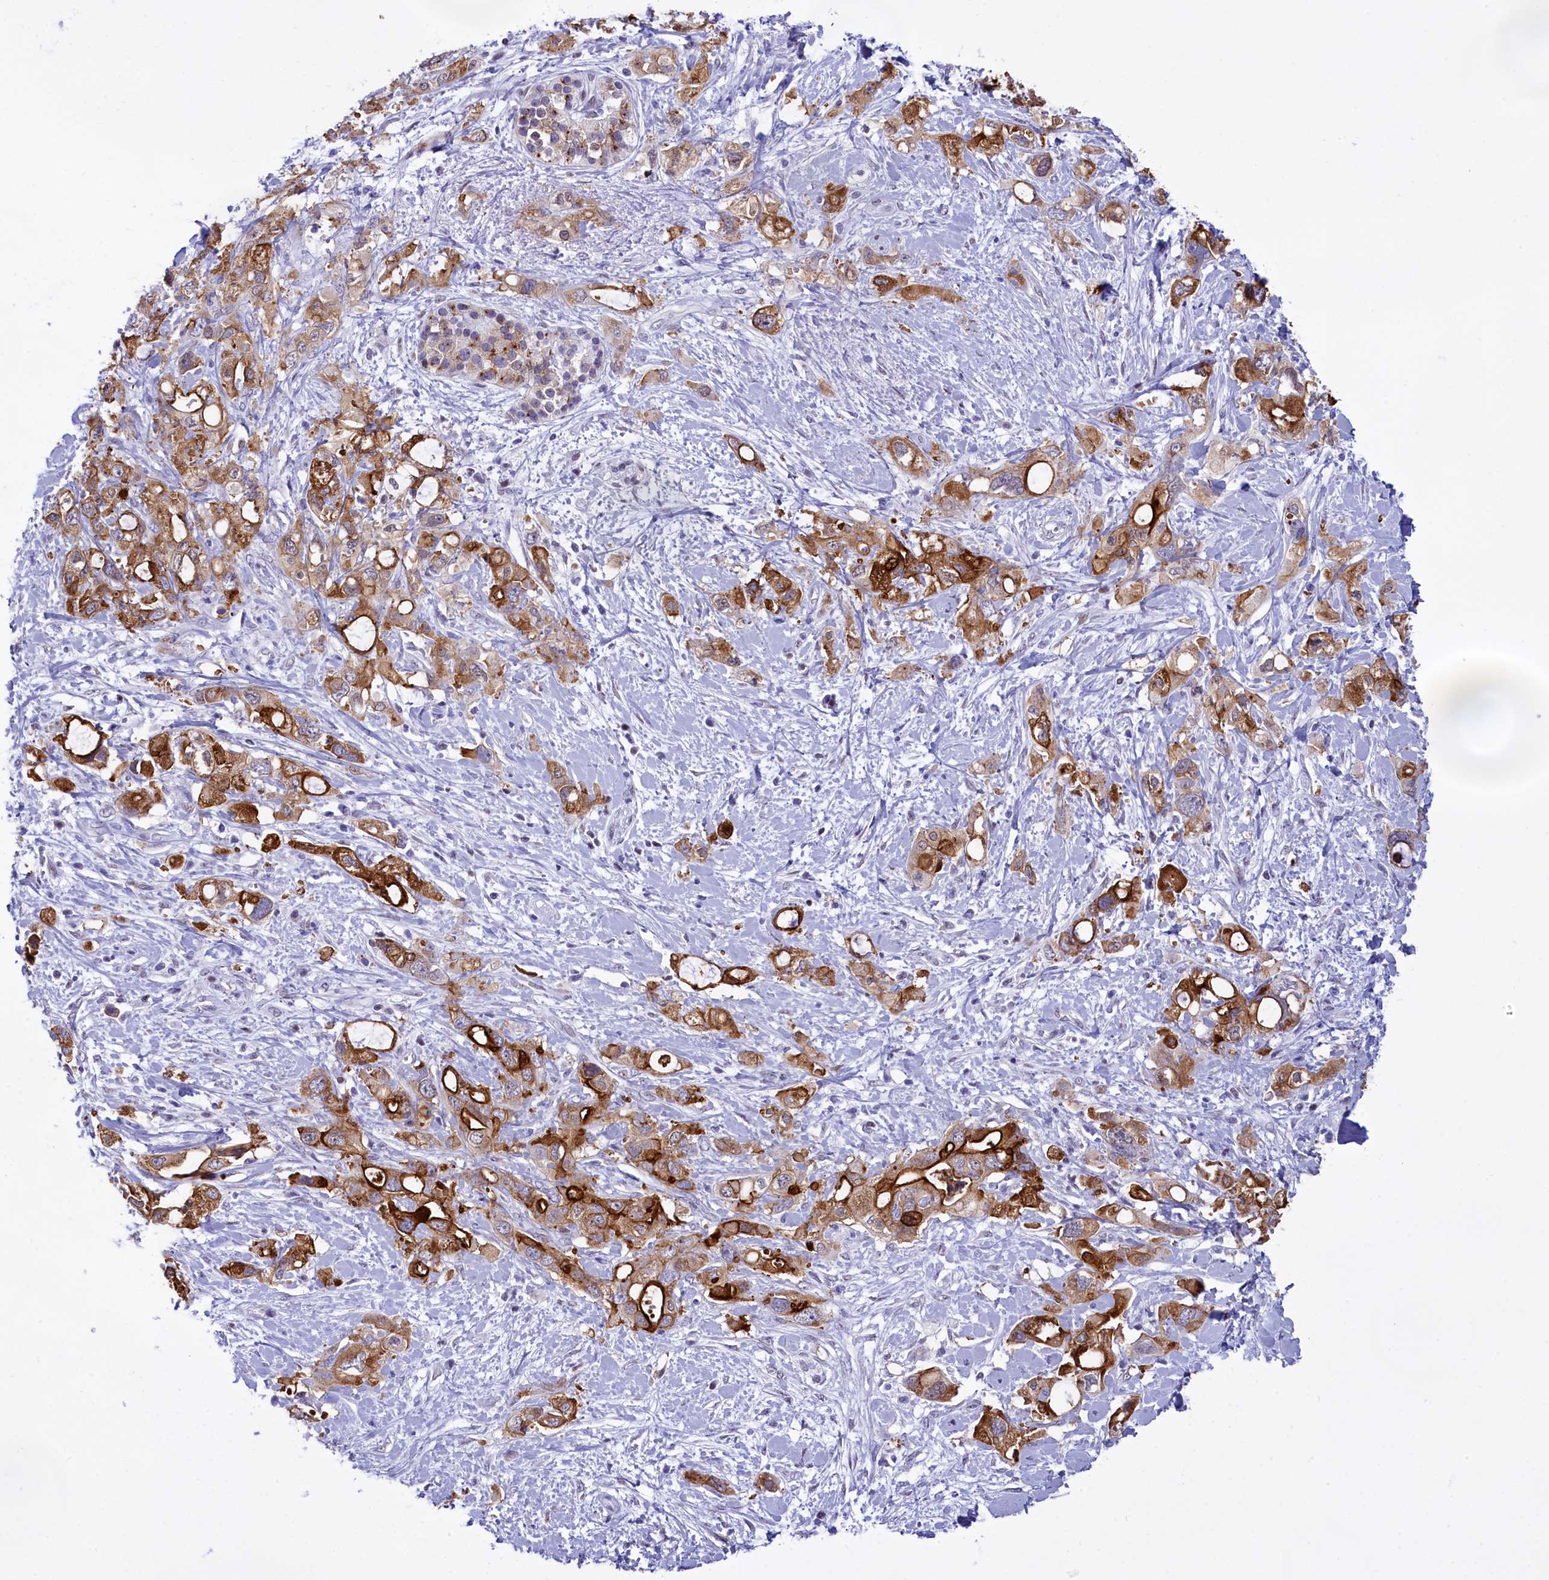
{"staining": {"intensity": "strong", "quantity": ">75%", "location": "cytoplasmic/membranous"}, "tissue": "pancreatic cancer", "cell_type": "Tumor cells", "image_type": "cancer", "snomed": [{"axis": "morphology", "description": "Adenocarcinoma, NOS"}, {"axis": "topography", "description": "Pancreas"}], "caption": "The histopathology image exhibits staining of pancreatic adenocarcinoma, revealing strong cytoplasmic/membranous protein positivity (brown color) within tumor cells. (Brightfield microscopy of DAB IHC at high magnification).", "gene": "SPIRE2", "patient": {"sex": "female", "age": 56}}